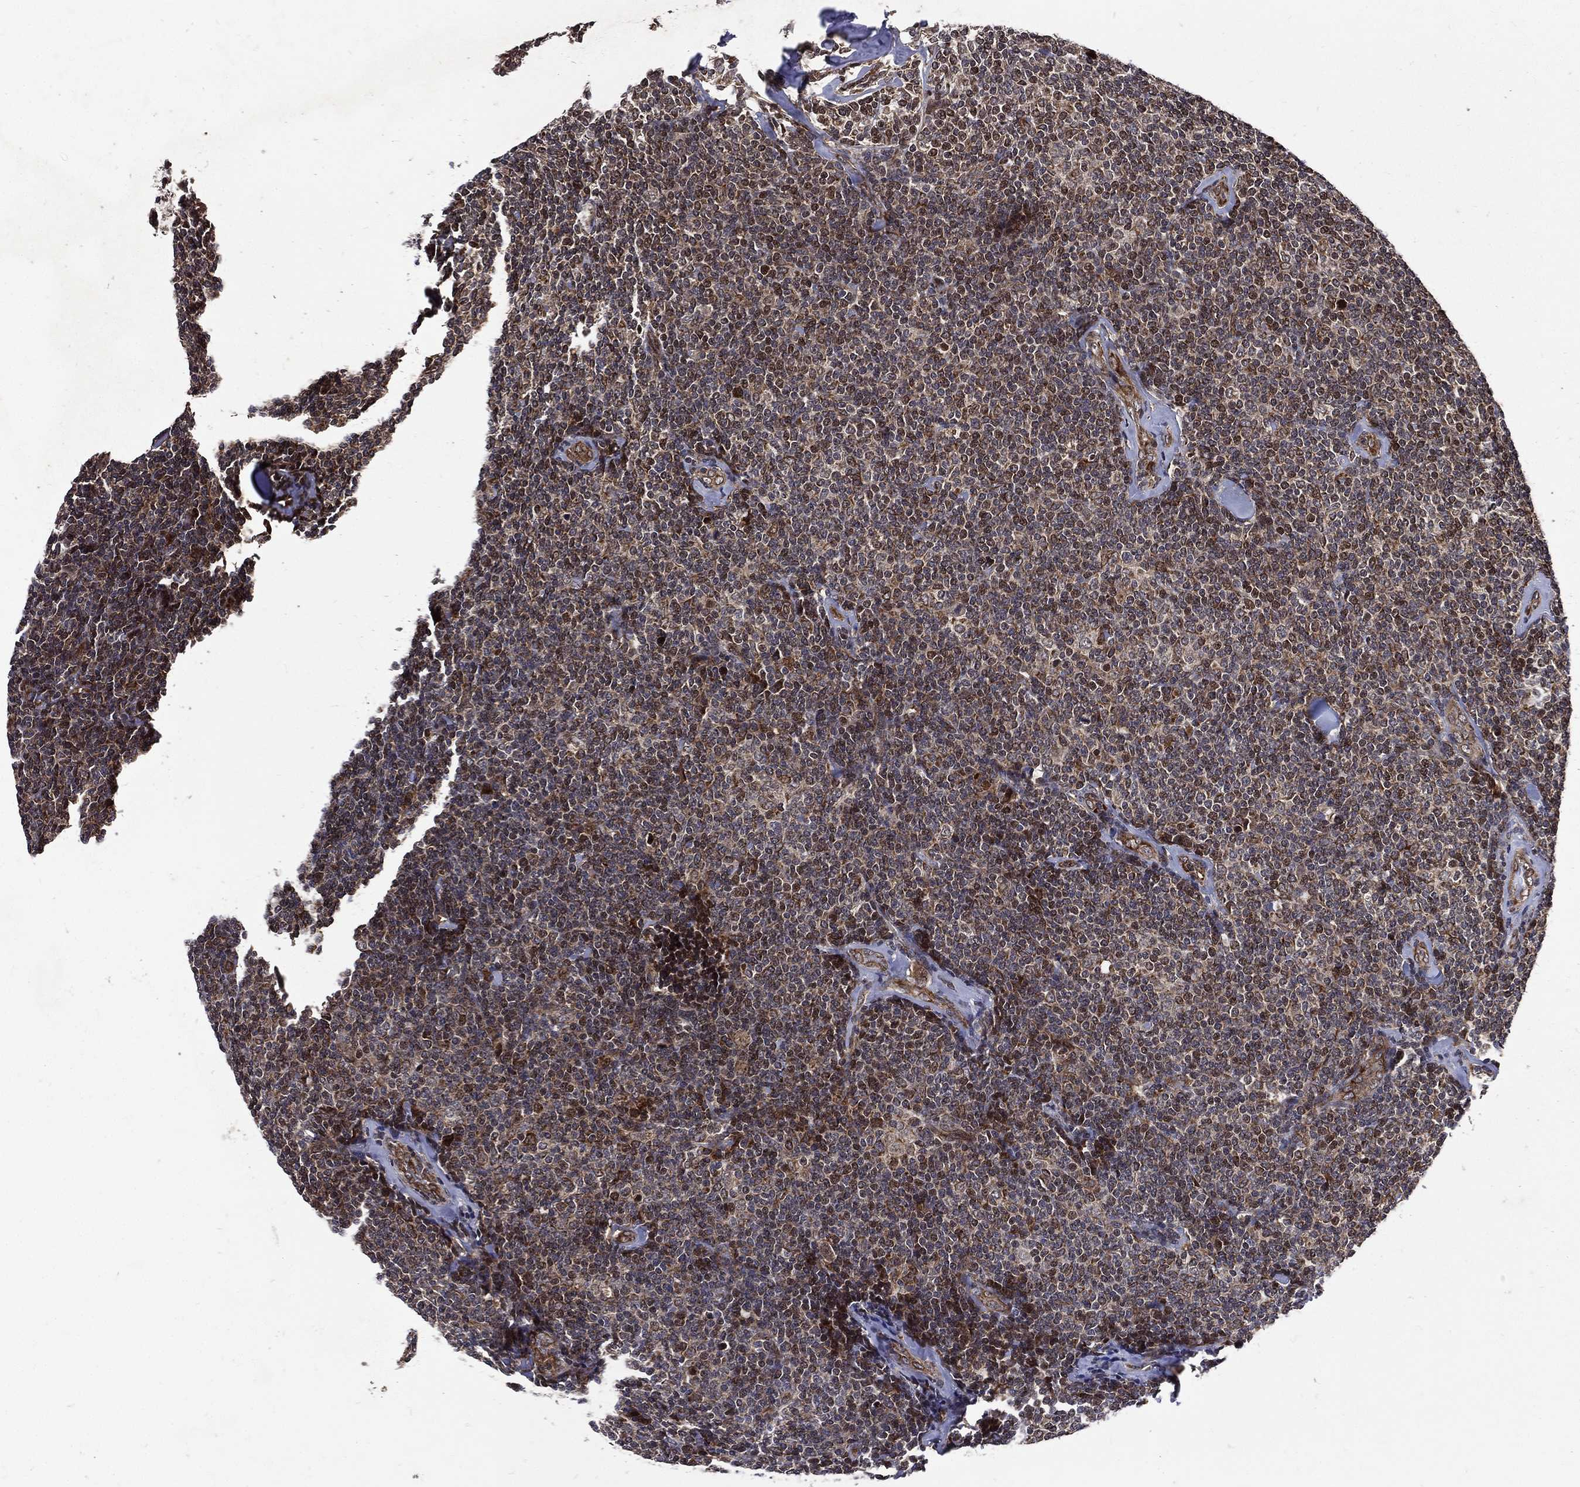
{"staining": {"intensity": "moderate", "quantity": "25%-75%", "location": "nuclear"}, "tissue": "lymphoma", "cell_type": "Tumor cells", "image_type": "cancer", "snomed": [{"axis": "morphology", "description": "Malignant lymphoma, non-Hodgkin's type, Low grade"}, {"axis": "topography", "description": "Lymph node"}], "caption": "Protein staining reveals moderate nuclear expression in approximately 25%-75% of tumor cells in lymphoma. The staining is performed using DAB brown chromogen to label protein expression. The nuclei are counter-stained blue using hematoxylin.", "gene": "RAB11FIP4", "patient": {"sex": "female", "age": 56}}